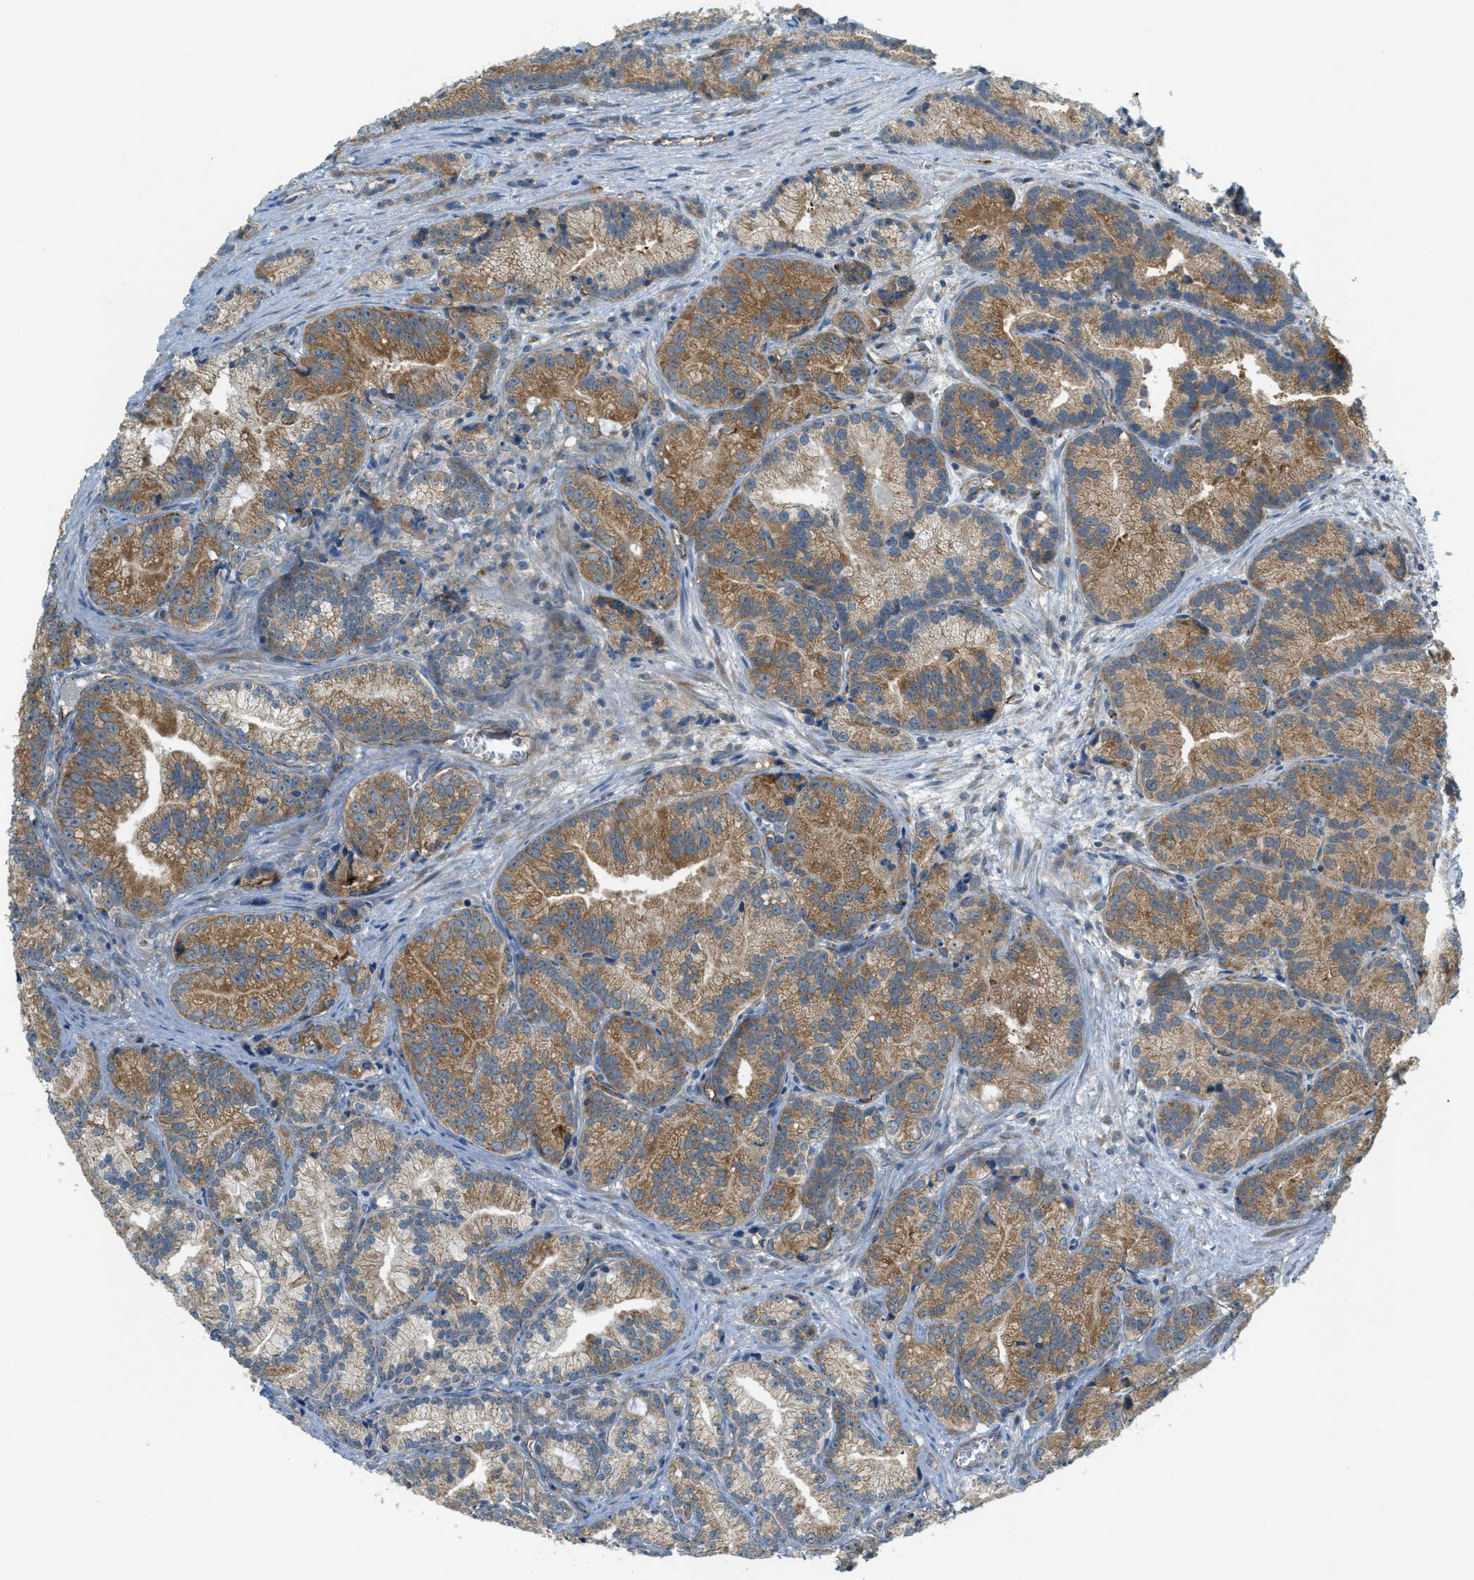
{"staining": {"intensity": "moderate", "quantity": ">75%", "location": "cytoplasmic/membranous"}, "tissue": "prostate cancer", "cell_type": "Tumor cells", "image_type": "cancer", "snomed": [{"axis": "morphology", "description": "Adenocarcinoma, Low grade"}, {"axis": "topography", "description": "Prostate"}], "caption": "Immunohistochemistry (DAB (3,3'-diaminobenzidine)) staining of prostate cancer (adenocarcinoma (low-grade)) demonstrates moderate cytoplasmic/membranous protein expression in about >75% of tumor cells.", "gene": "JCAD", "patient": {"sex": "male", "age": 89}}